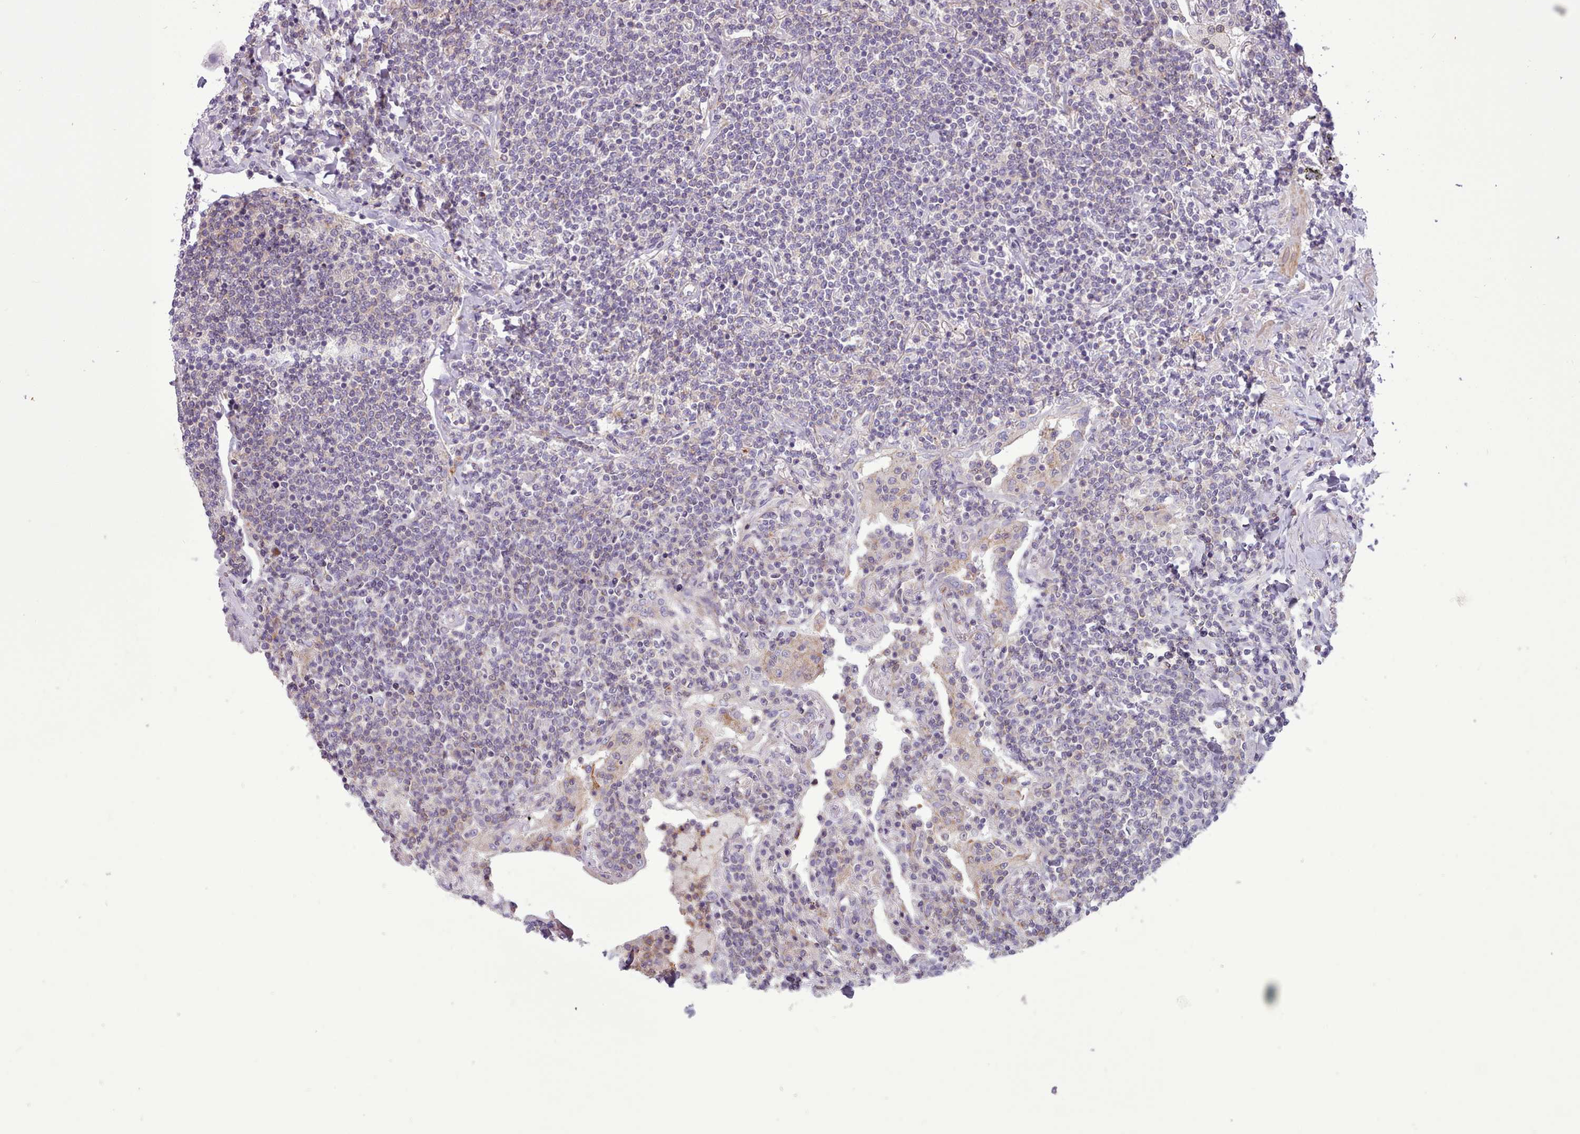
{"staining": {"intensity": "negative", "quantity": "none", "location": "none"}, "tissue": "lymphoma", "cell_type": "Tumor cells", "image_type": "cancer", "snomed": [{"axis": "morphology", "description": "Malignant lymphoma, non-Hodgkin's type, Low grade"}, {"axis": "topography", "description": "Lung"}], "caption": "Immunohistochemistry of lymphoma exhibits no positivity in tumor cells. (DAB IHC, high magnification).", "gene": "TENT4B", "patient": {"sex": "female", "age": 71}}